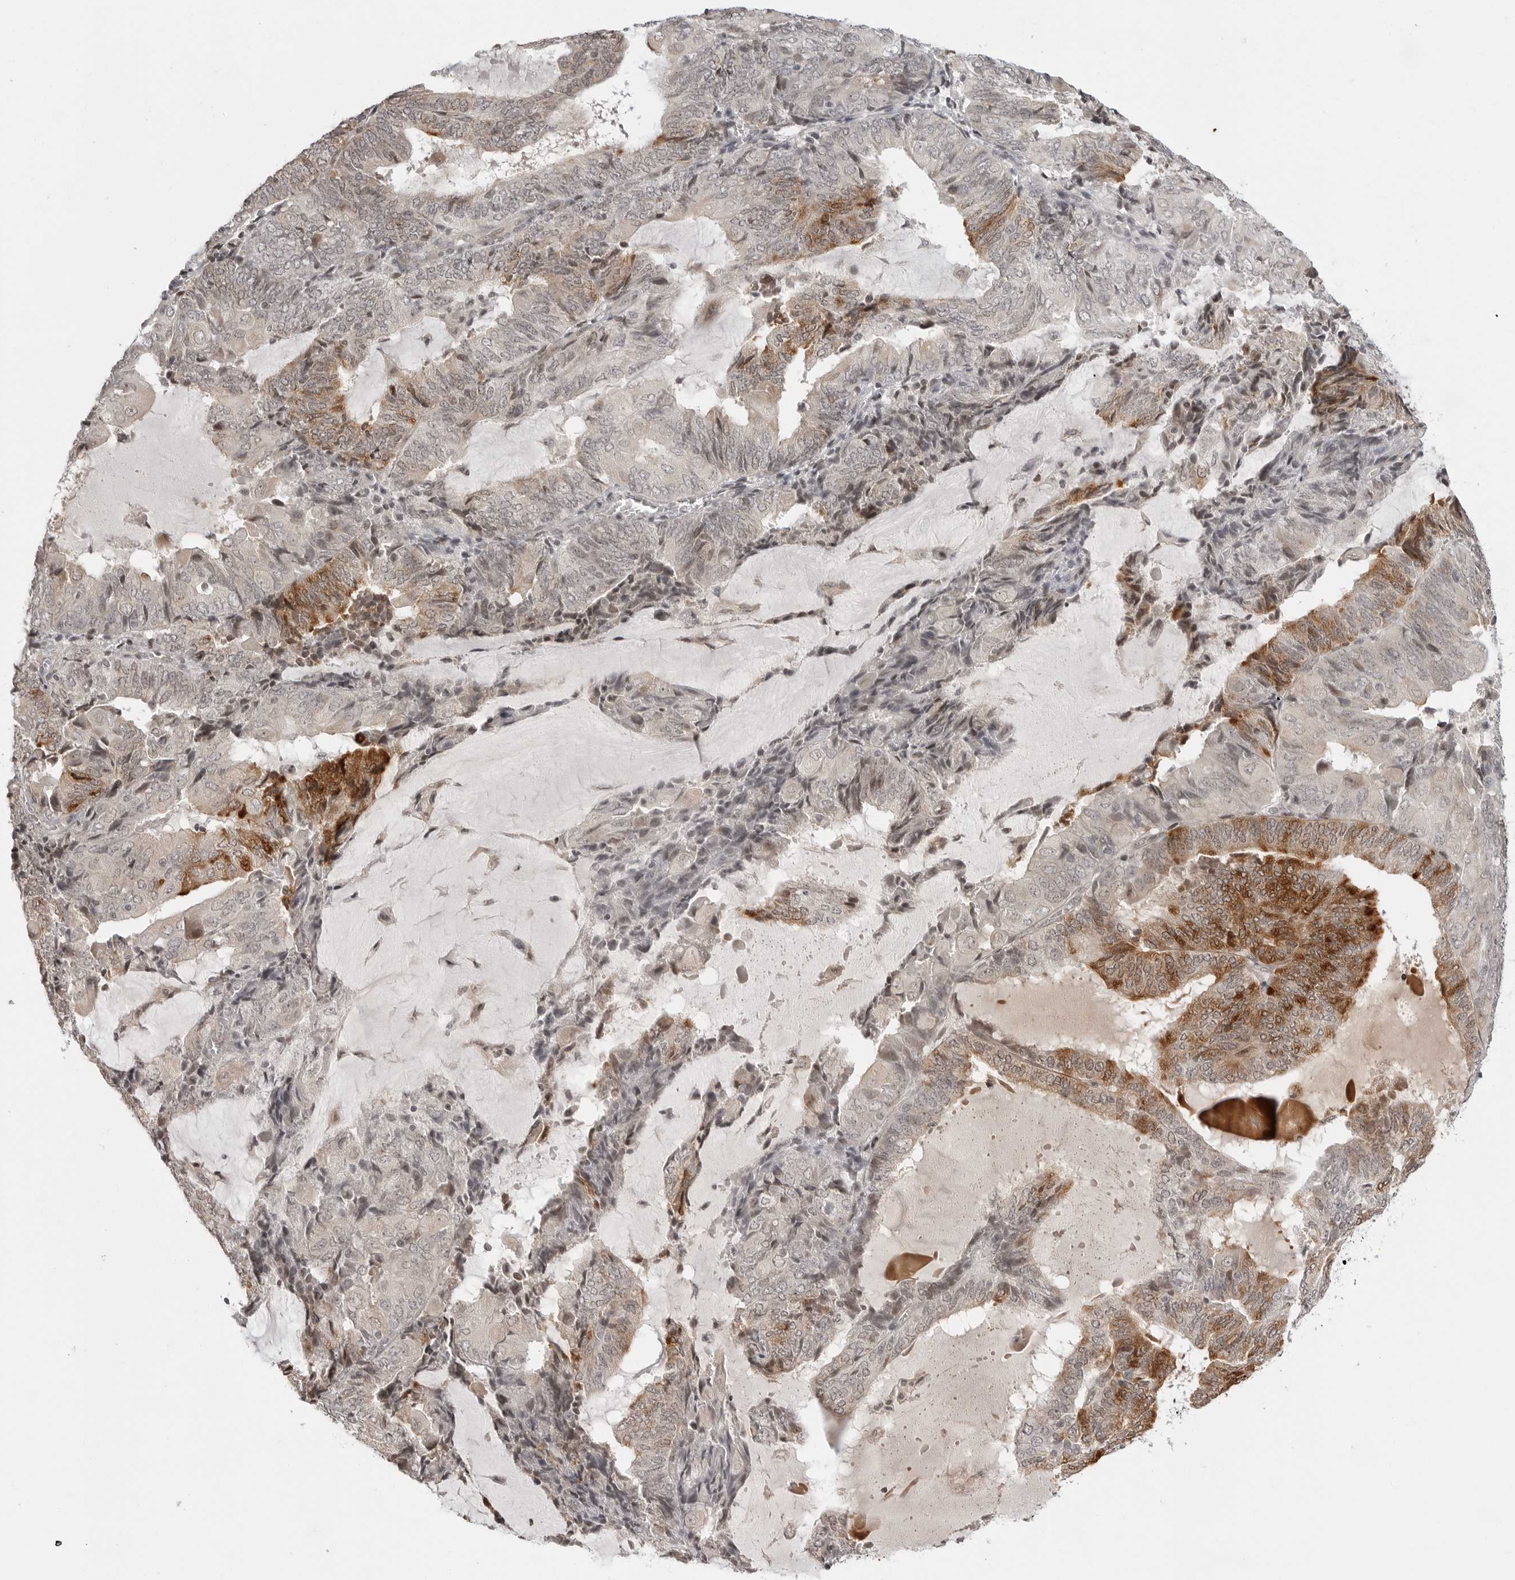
{"staining": {"intensity": "strong", "quantity": "<25%", "location": "cytoplasmic/membranous,nuclear"}, "tissue": "endometrial cancer", "cell_type": "Tumor cells", "image_type": "cancer", "snomed": [{"axis": "morphology", "description": "Adenocarcinoma, NOS"}, {"axis": "topography", "description": "Endometrium"}], "caption": "Strong cytoplasmic/membranous and nuclear protein expression is seen in about <25% of tumor cells in endometrial cancer (adenocarcinoma).", "gene": "C8orf33", "patient": {"sex": "female", "age": 81}}